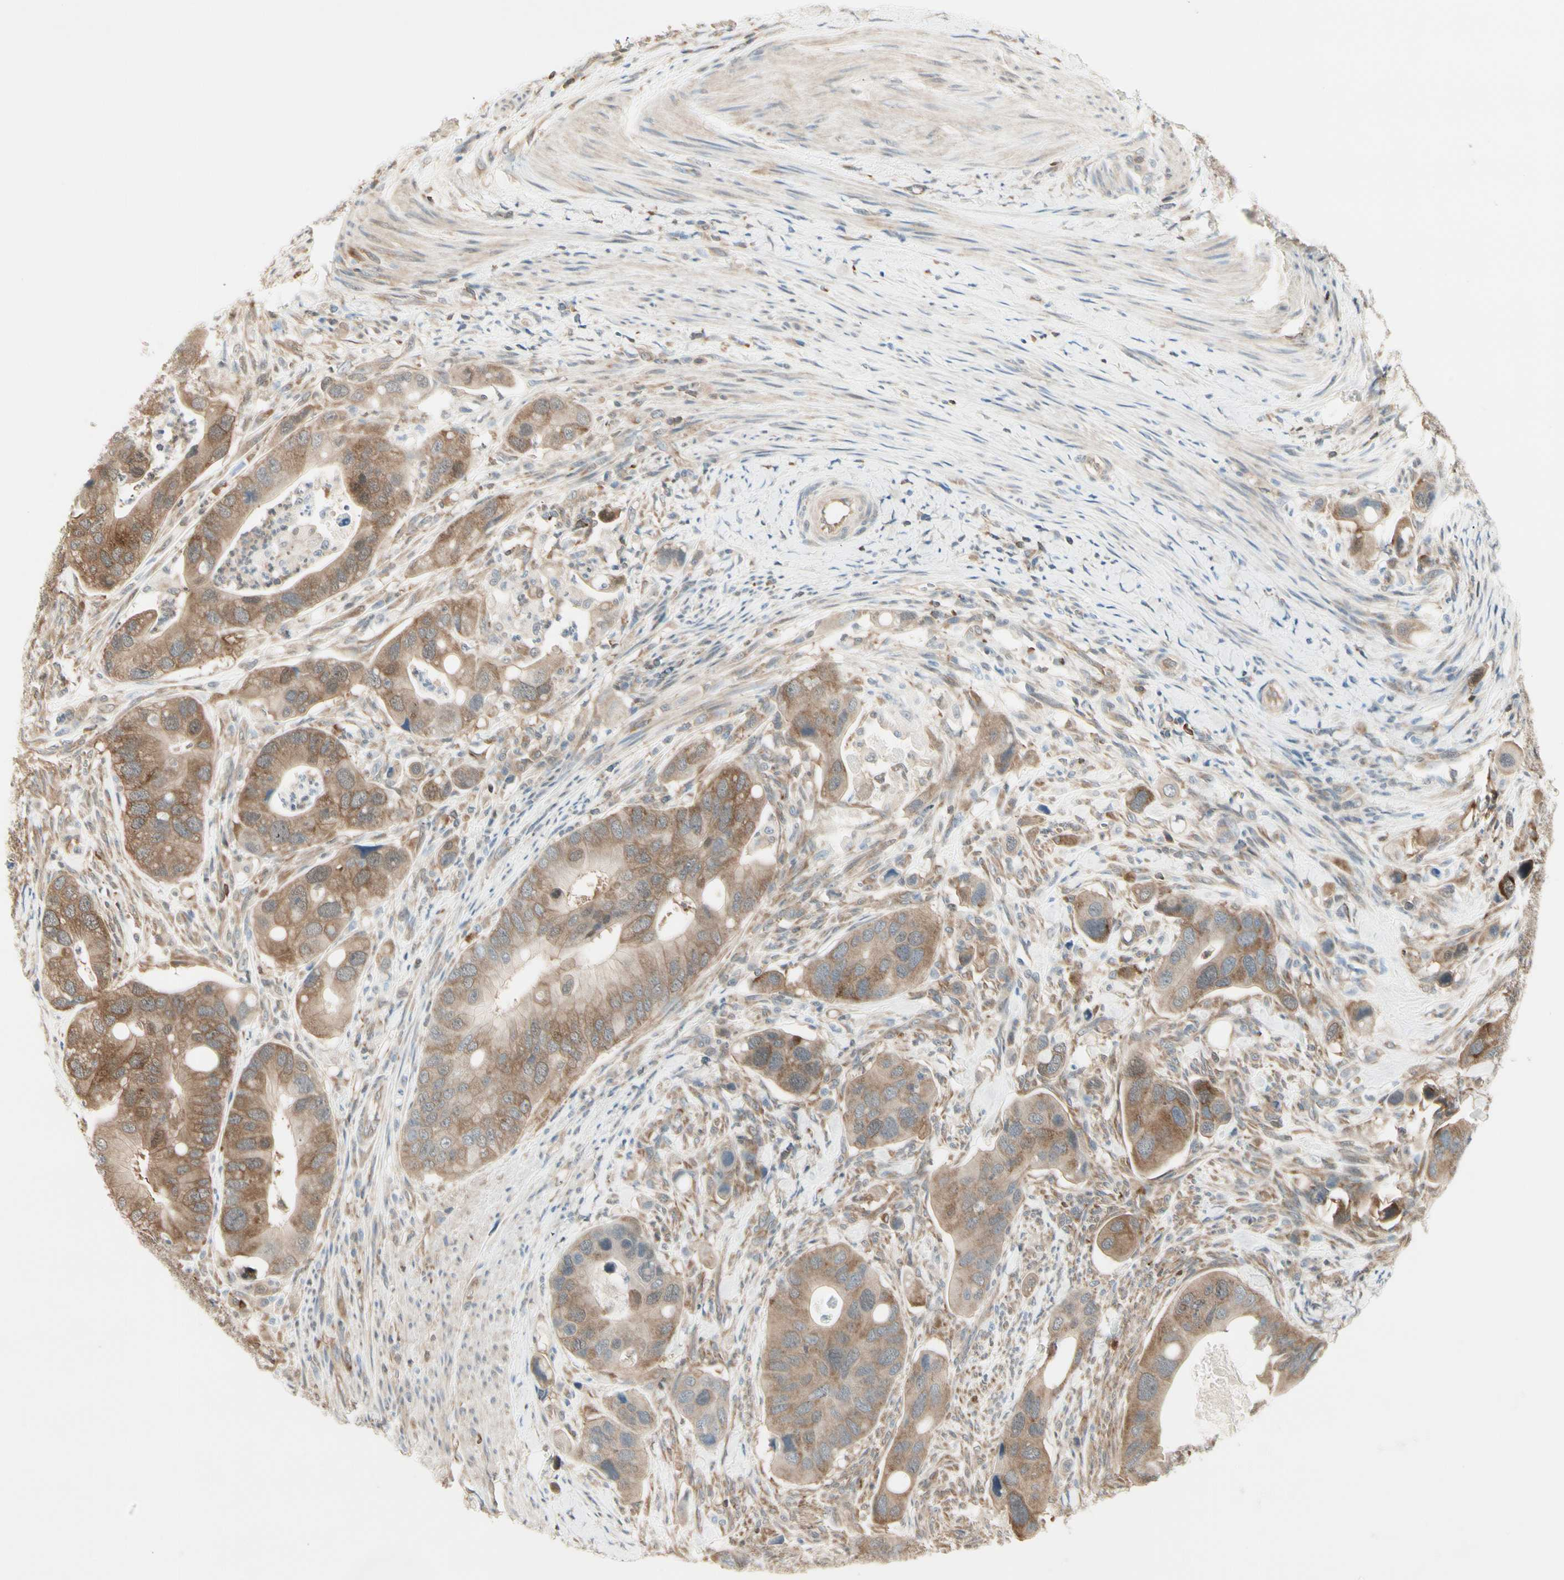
{"staining": {"intensity": "moderate", "quantity": ">75%", "location": "cytoplasmic/membranous"}, "tissue": "colorectal cancer", "cell_type": "Tumor cells", "image_type": "cancer", "snomed": [{"axis": "morphology", "description": "Adenocarcinoma, NOS"}, {"axis": "topography", "description": "Rectum"}], "caption": "The histopathology image shows a brown stain indicating the presence of a protein in the cytoplasmic/membranous of tumor cells in colorectal cancer (adenocarcinoma). Using DAB (brown) and hematoxylin (blue) stains, captured at high magnification using brightfield microscopy.", "gene": "OXSR1", "patient": {"sex": "female", "age": 57}}